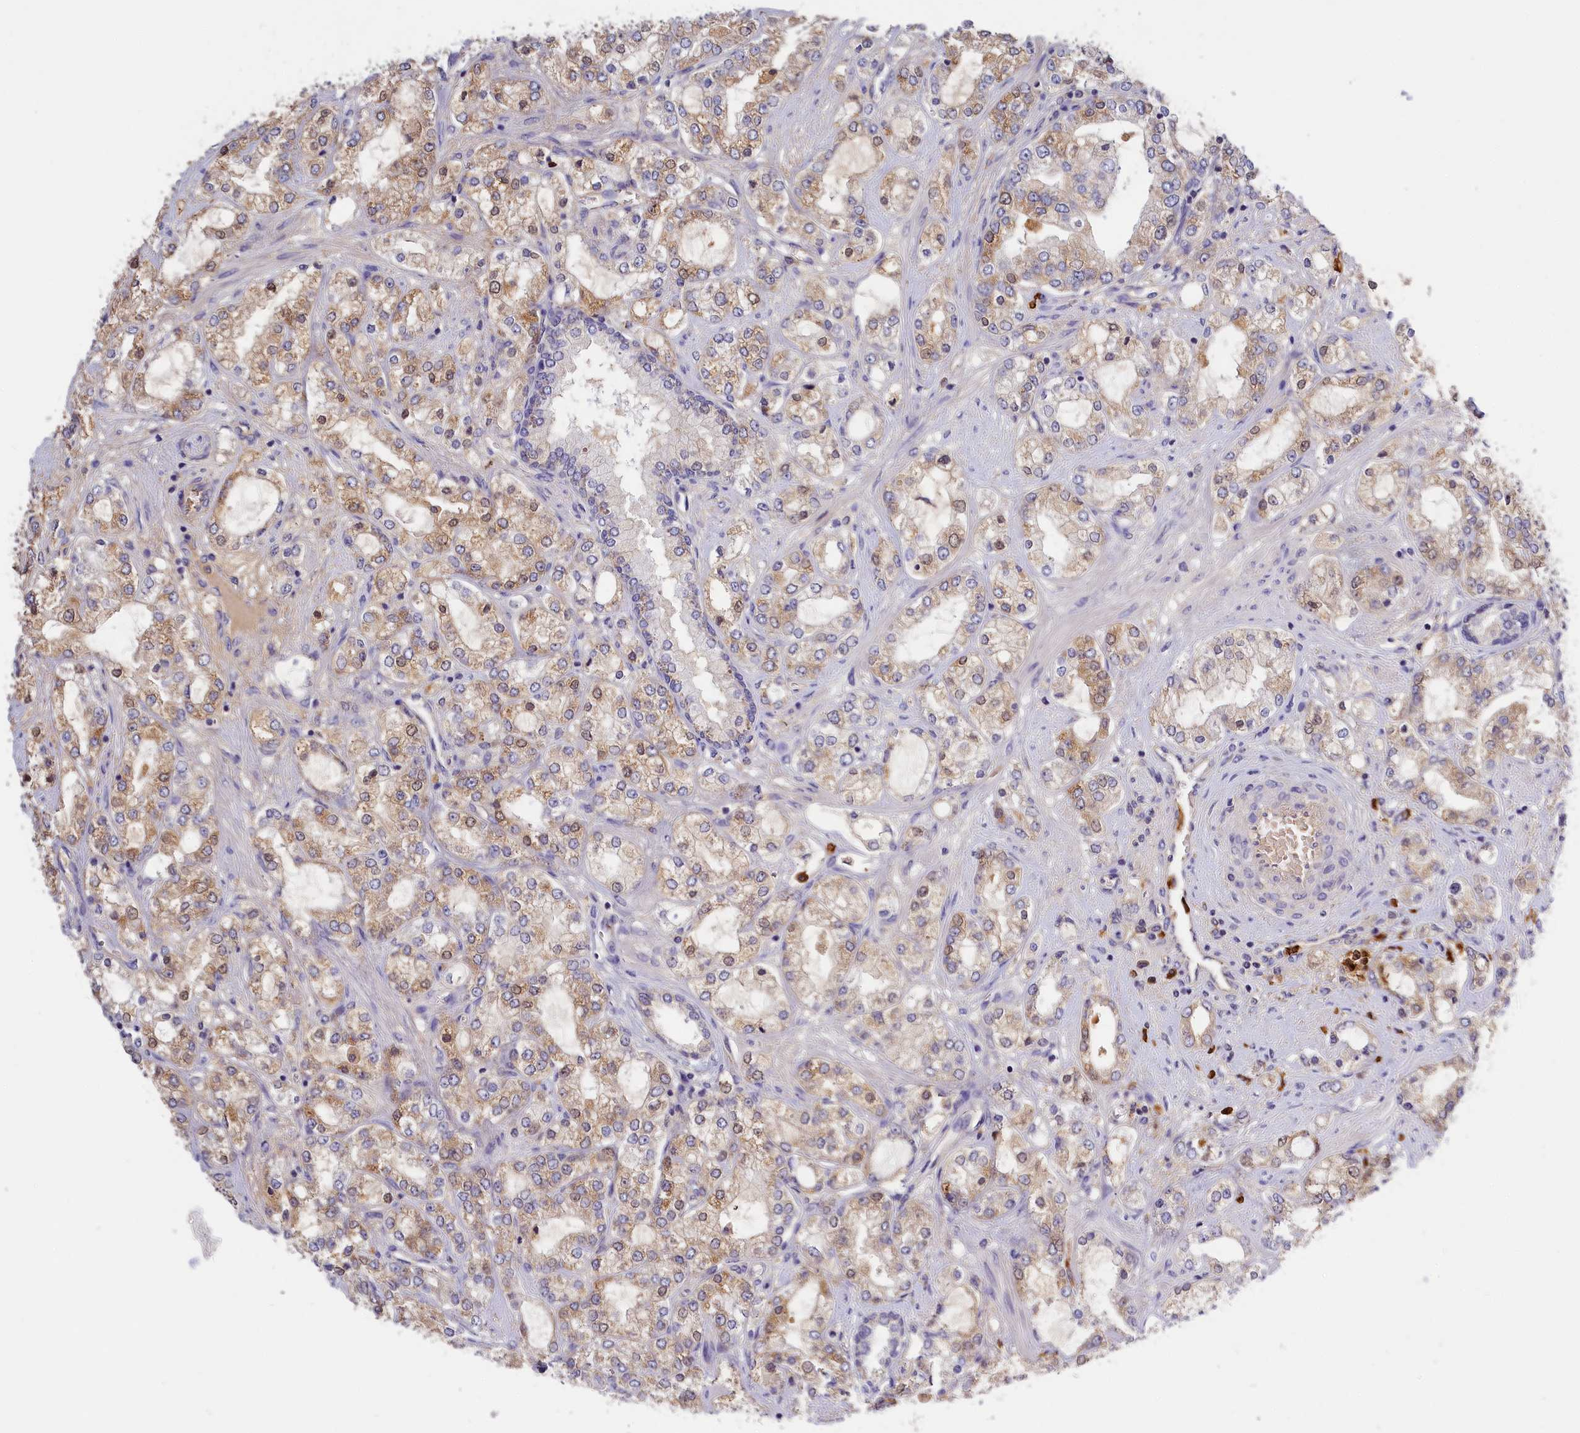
{"staining": {"intensity": "moderate", "quantity": "25%-75%", "location": "cytoplasmic/membranous"}, "tissue": "prostate cancer", "cell_type": "Tumor cells", "image_type": "cancer", "snomed": [{"axis": "morphology", "description": "Adenocarcinoma, High grade"}, {"axis": "topography", "description": "Prostate"}], "caption": "Immunohistochemical staining of human prostate high-grade adenocarcinoma reveals medium levels of moderate cytoplasmic/membranous staining in about 25%-75% of tumor cells.", "gene": "ADGRD1", "patient": {"sex": "male", "age": 64}}